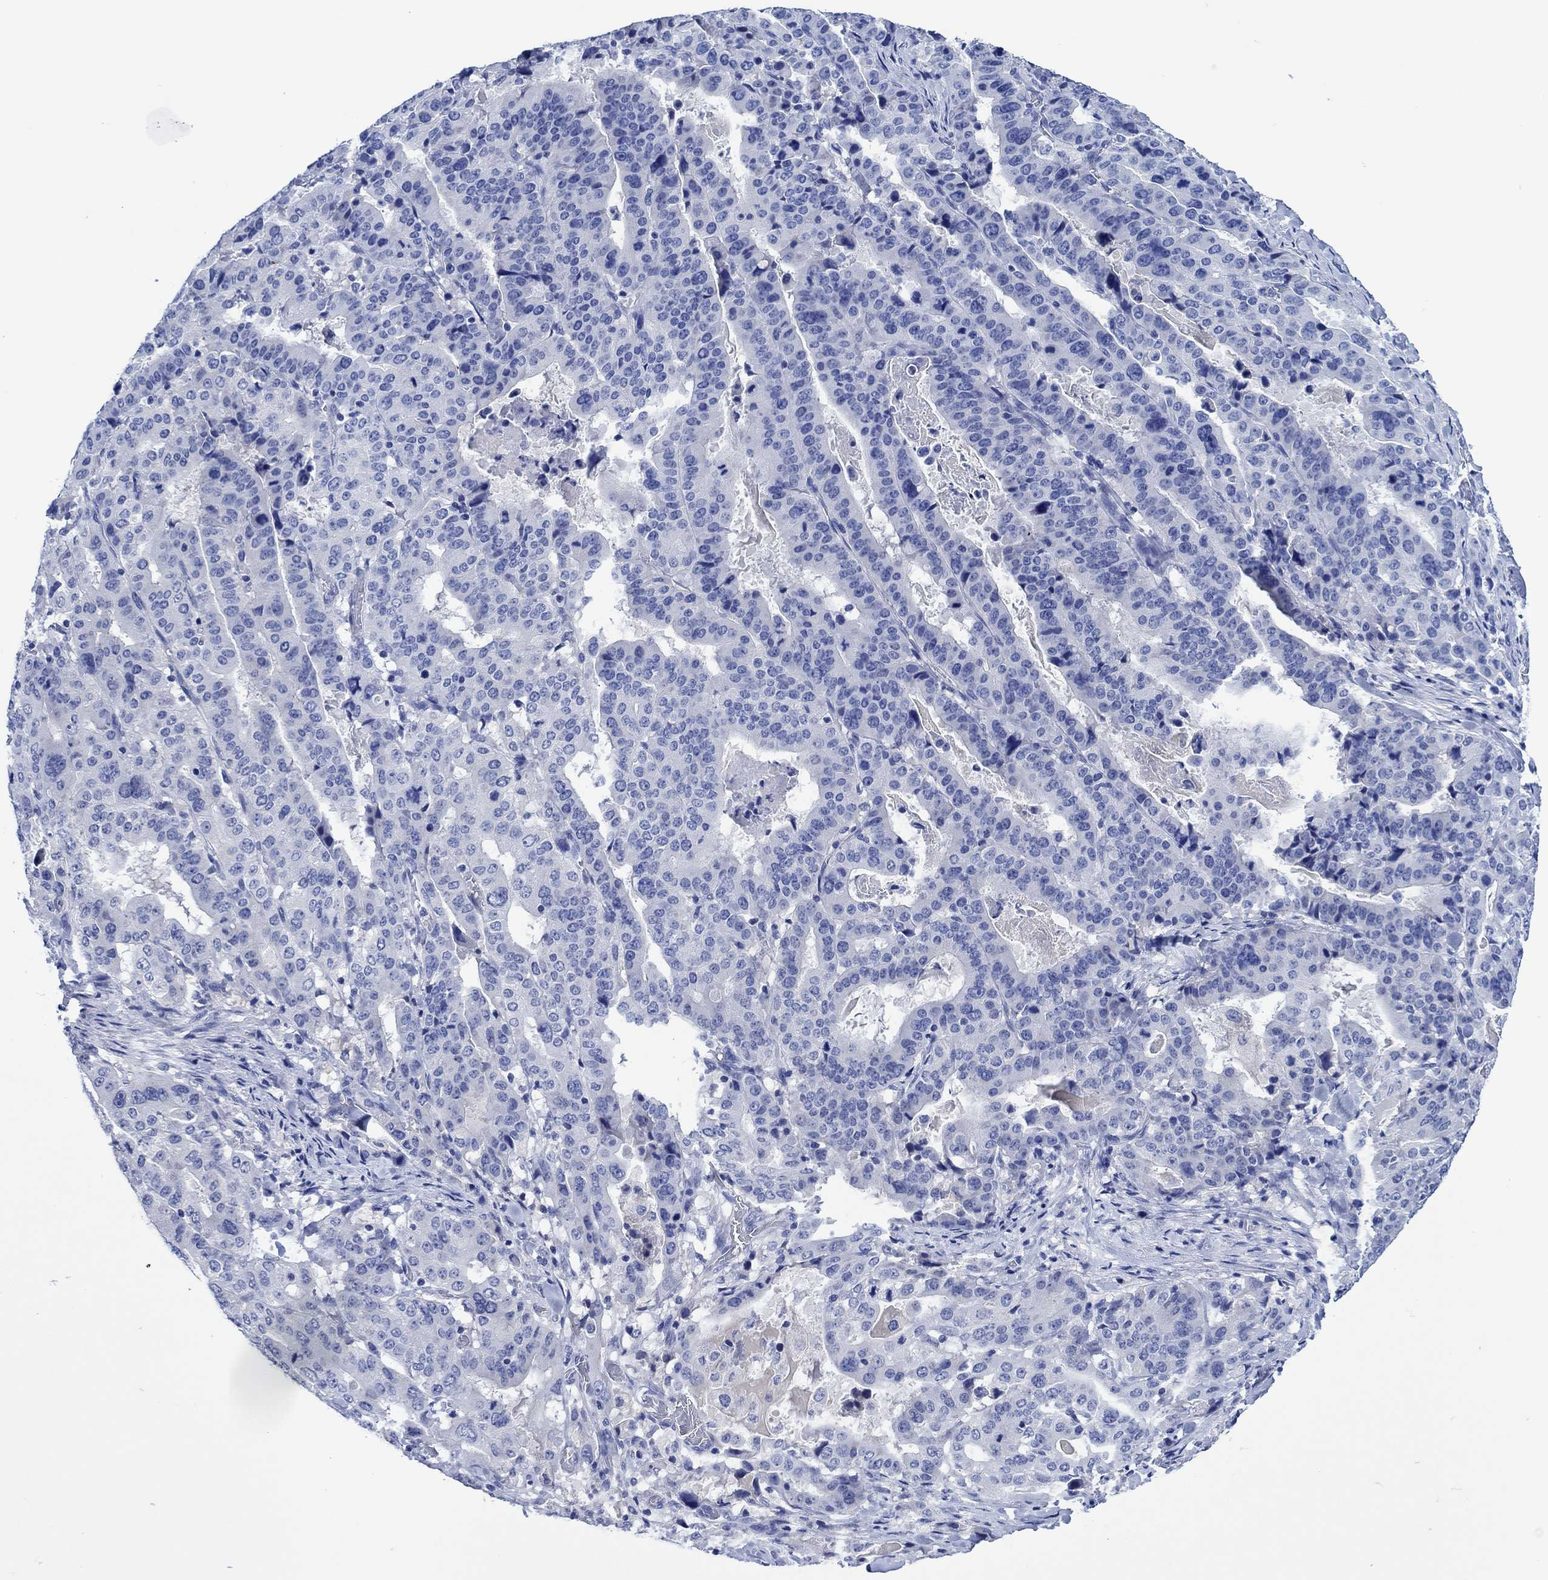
{"staining": {"intensity": "negative", "quantity": "none", "location": "none"}, "tissue": "stomach cancer", "cell_type": "Tumor cells", "image_type": "cancer", "snomed": [{"axis": "morphology", "description": "Adenocarcinoma, NOS"}, {"axis": "topography", "description": "Stomach"}], "caption": "Stomach adenocarcinoma was stained to show a protein in brown. There is no significant staining in tumor cells.", "gene": "CPNE6", "patient": {"sex": "male", "age": 48}}